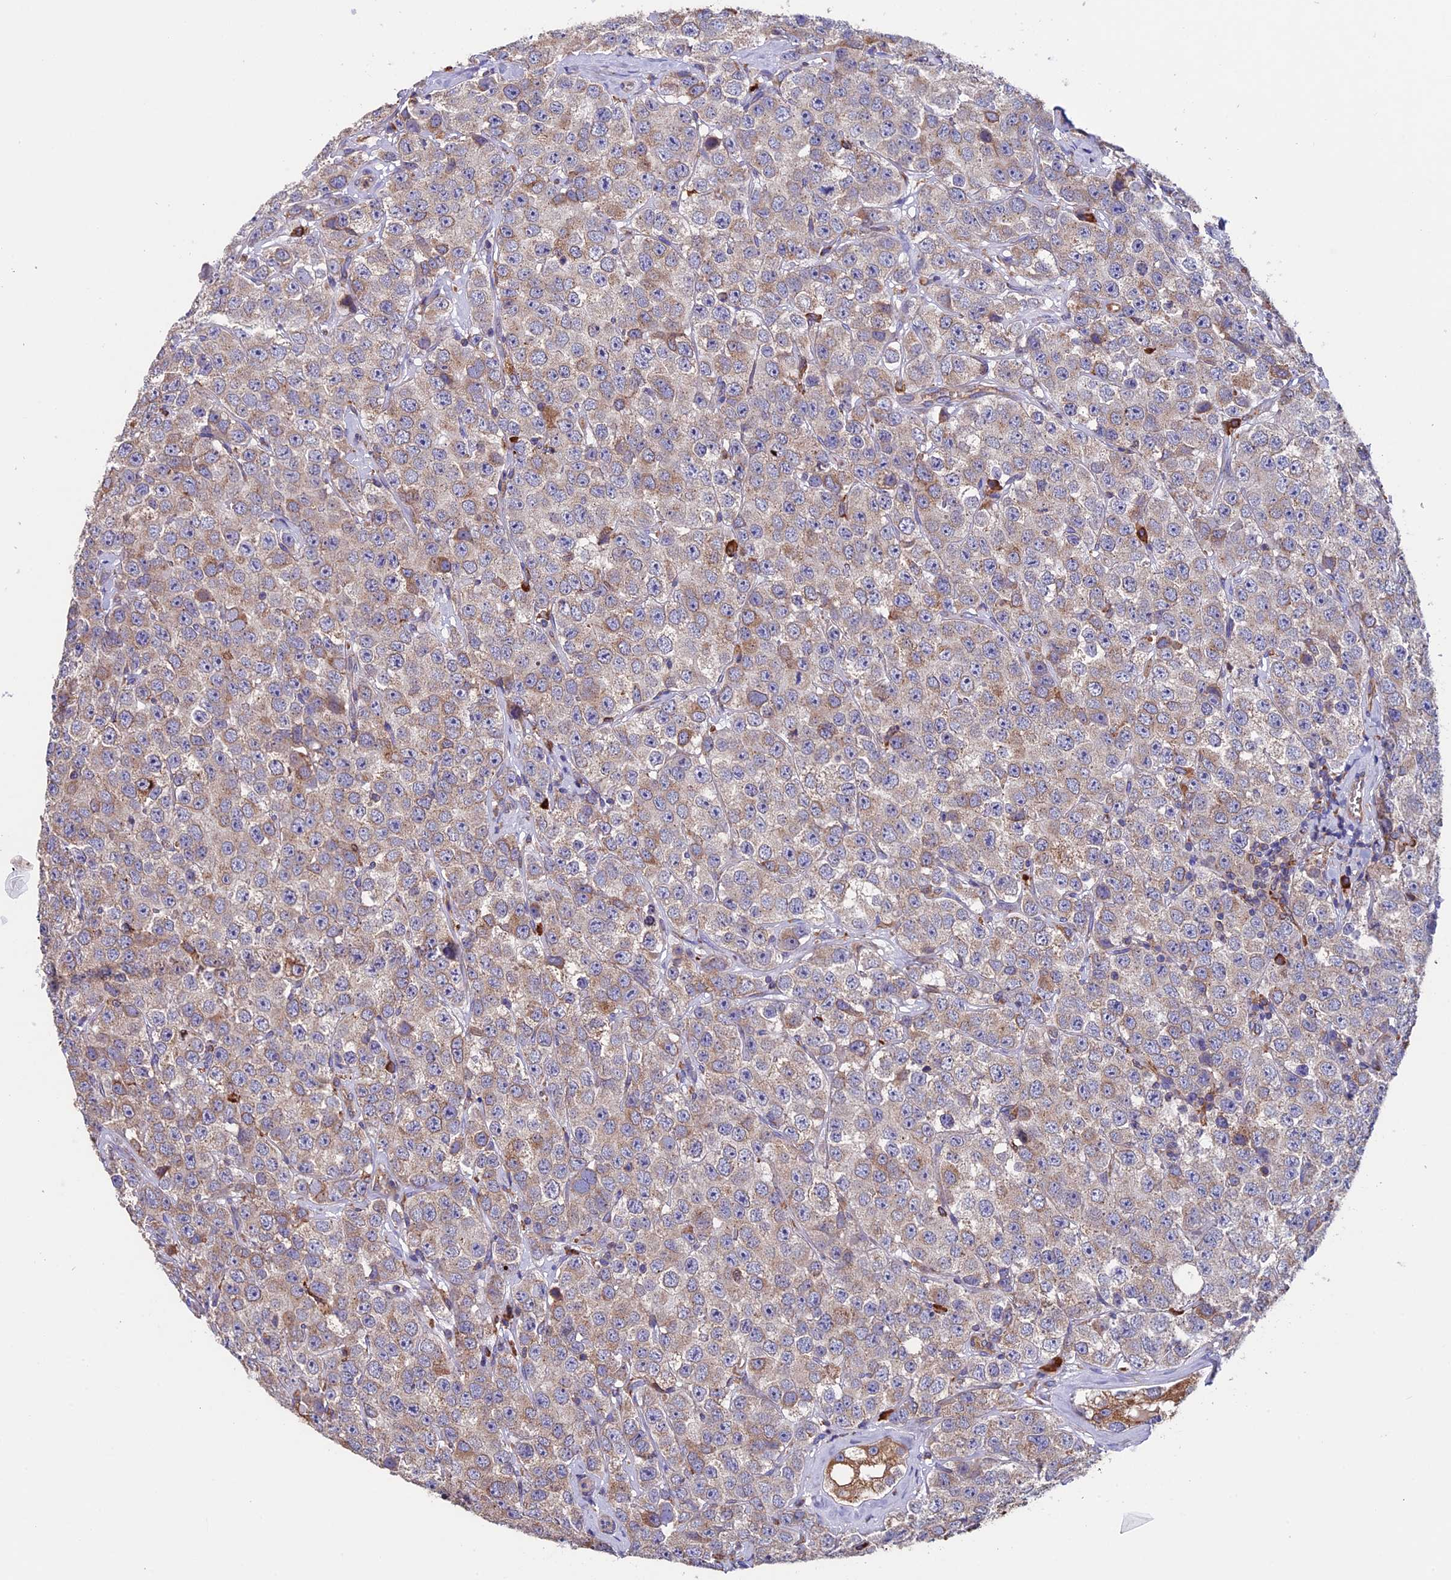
{"staining": {"intensity": "weak", "quantity": "25%-75%", "location": "cytoplasmic/membranous"}, "tissue": "testis cancer", "cell_type": "Tumor cells", "image_type": "cancer", "snomed": [{"axis": "morphology", "description": "Seminoma, NOS"}, {"axis": "topography", "description": "Testis"}], "caption": "IHC micrograph of human testis cancer (seminoma) stained for a protein (brown), which exhibits low levels of weak cytoplasmic/membranous staining in approximately 25%-75% of tumor cells.", "gene": "BTBD3", "patient": {"sex": "male", "age": 28}}